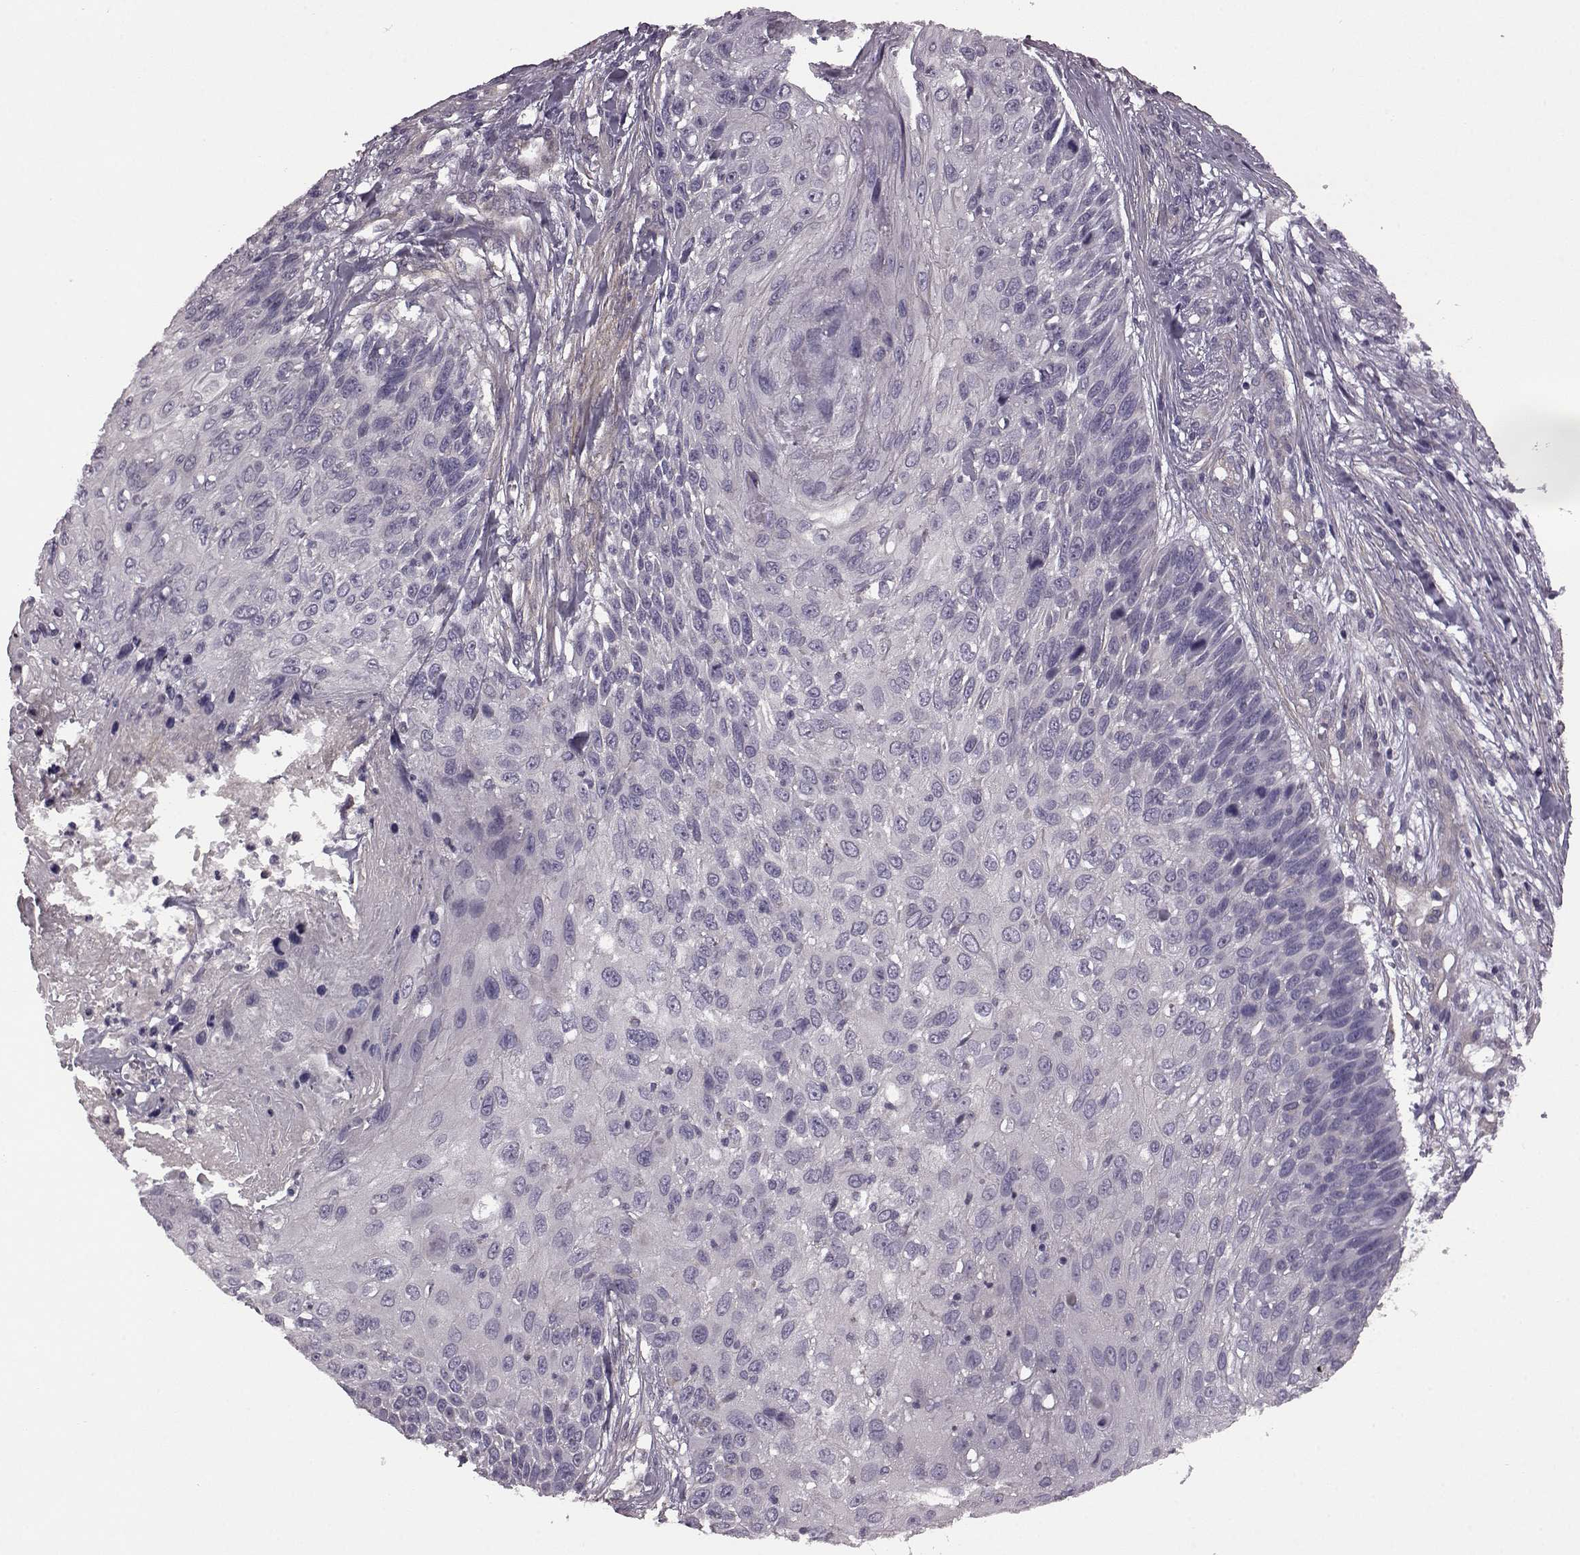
{"staining": {"intensity": "negative", "quantity": "none", "location": "none"}, "tissue": "skin cancer", "cell_type": "Tumor cells", "image_type": "cancer", "snomed": [{"axis": "morphology", "description": "Squamous cell carcinoma, NOS"}, {"axis": "topography", "description": "Skin"}], "caption": "Immunohistochemistry (IHC) photomicrograph of neoplastic tissue: skin squamous cell carcinoma stained with DAB (3,3'-diaminobenzidine) exhibits no significant protein staining in tumor cells. (DAB immunohistochemistry (IHC) visualized using brightfield microscopy, high magnification).", "gene": "GRK1", "patient": {"sex": "male", "age": 92}}